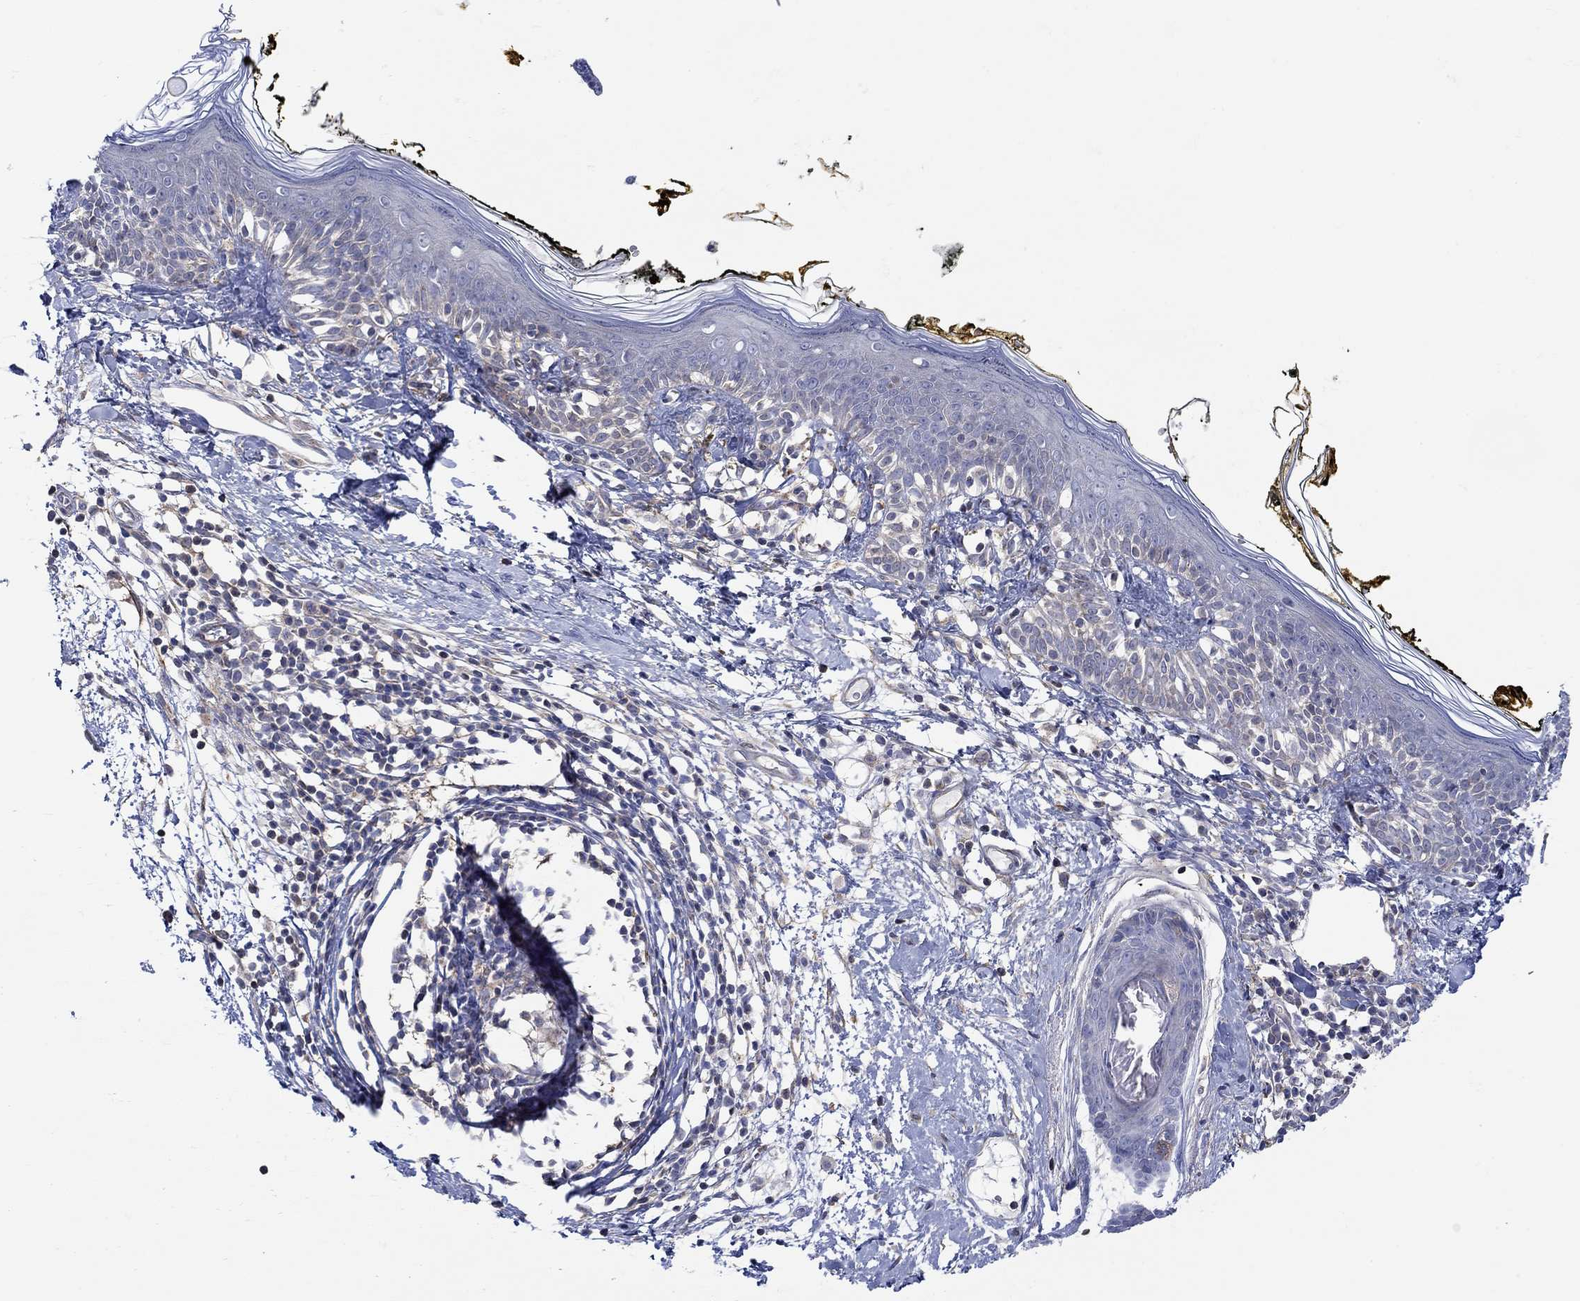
{"staining": {"intensity": "negative", "quantity": "none", "location": "none"}, "tissue": "skin", "cell_type": "Fibroblasts", "image_type": "normal", "snomed": [{"axis": "morphology", "description": "Normal tissue, NOS"}, {"axis": "topography", "description": "Skin"}], "caption": "An IHC micrograph of normal skin is shown. There is no staining in fibroblasts of skin. (DAB (3,3'-diaminobenzidine) immunohistochemistry visualized using brightfield microscopy, high magnification).", "gene": "TEKT3", "patient": {"sex": "male", "age": 76}}